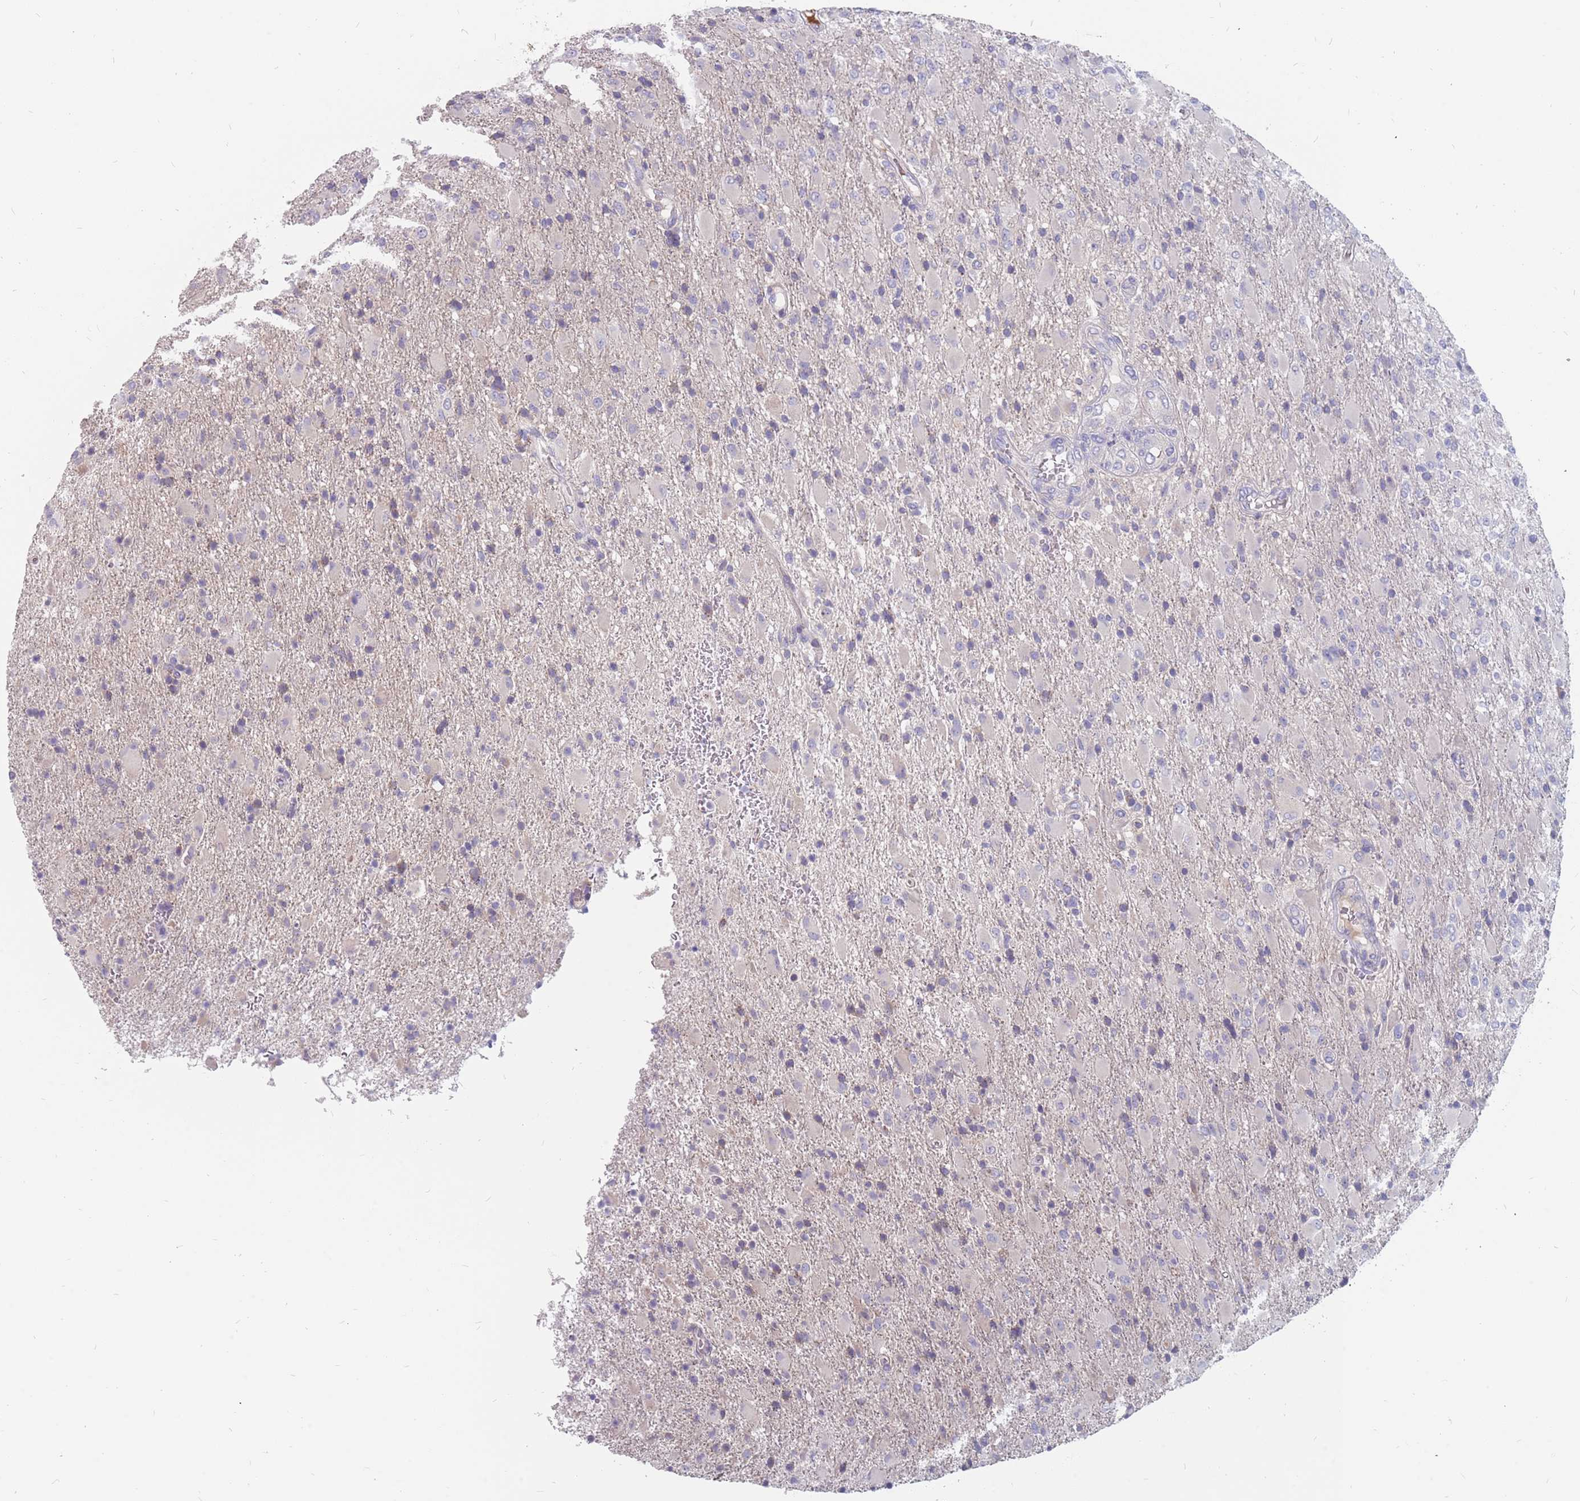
{"staining": {"intensity": "negative", "quantity": "none", "location": "none"}, "tissue": "glioma", "cell_type": "Tumor cells", "image_type": "cancer", "snomed": [{"axis": "morphology", "description": "Glioma, malignant, Low grade"}, {"axis": "topography", "description": "Brain"}], "caption": "The photomicrograph exhibits no staining of tumor cells in glioma.", "gene": "CMTR2", "patient": {"sex": "male", "age": 65}}